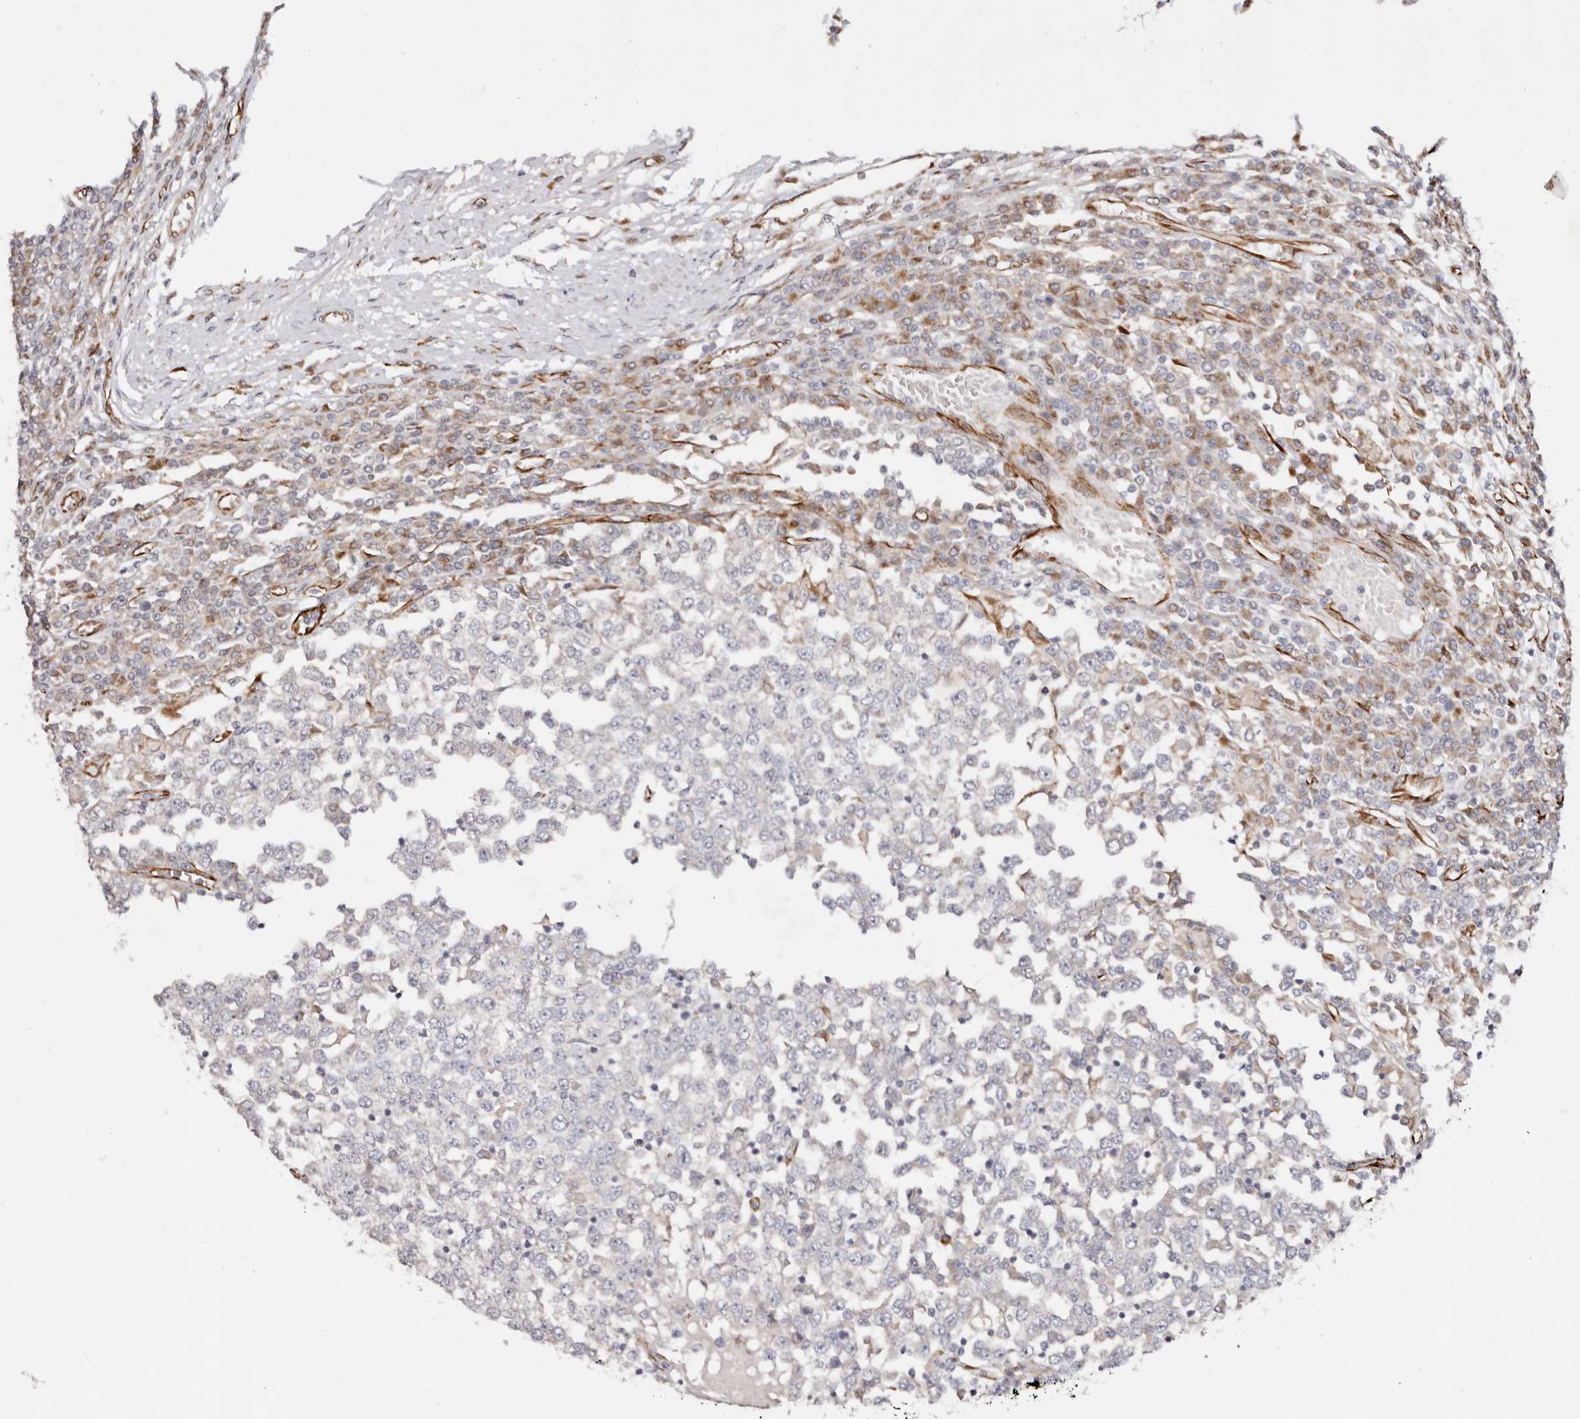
{"staining": {"intensity": "negative", "quantity": "none", "location": "none"}, "tissue": "testis cancer", "cell_type": "Tumor cells", "image_type": "cancer", "snomed": [{"axis": "morphology", "description": "Seminoma, NOS"}, {"axis": "topography", "description": "Testis"}], "caption": "There is no significant staining in tumor cells of testis seminoma. Brightfield microscopy of immunohistochemistry (IHC) stained with DAB (3,3'-diaminobenzidine) (brown) and hematoxylin (blue), captured at high magnification.", "gene": "BCL2L15", "patient": {"sex": "male", "age": 65}}